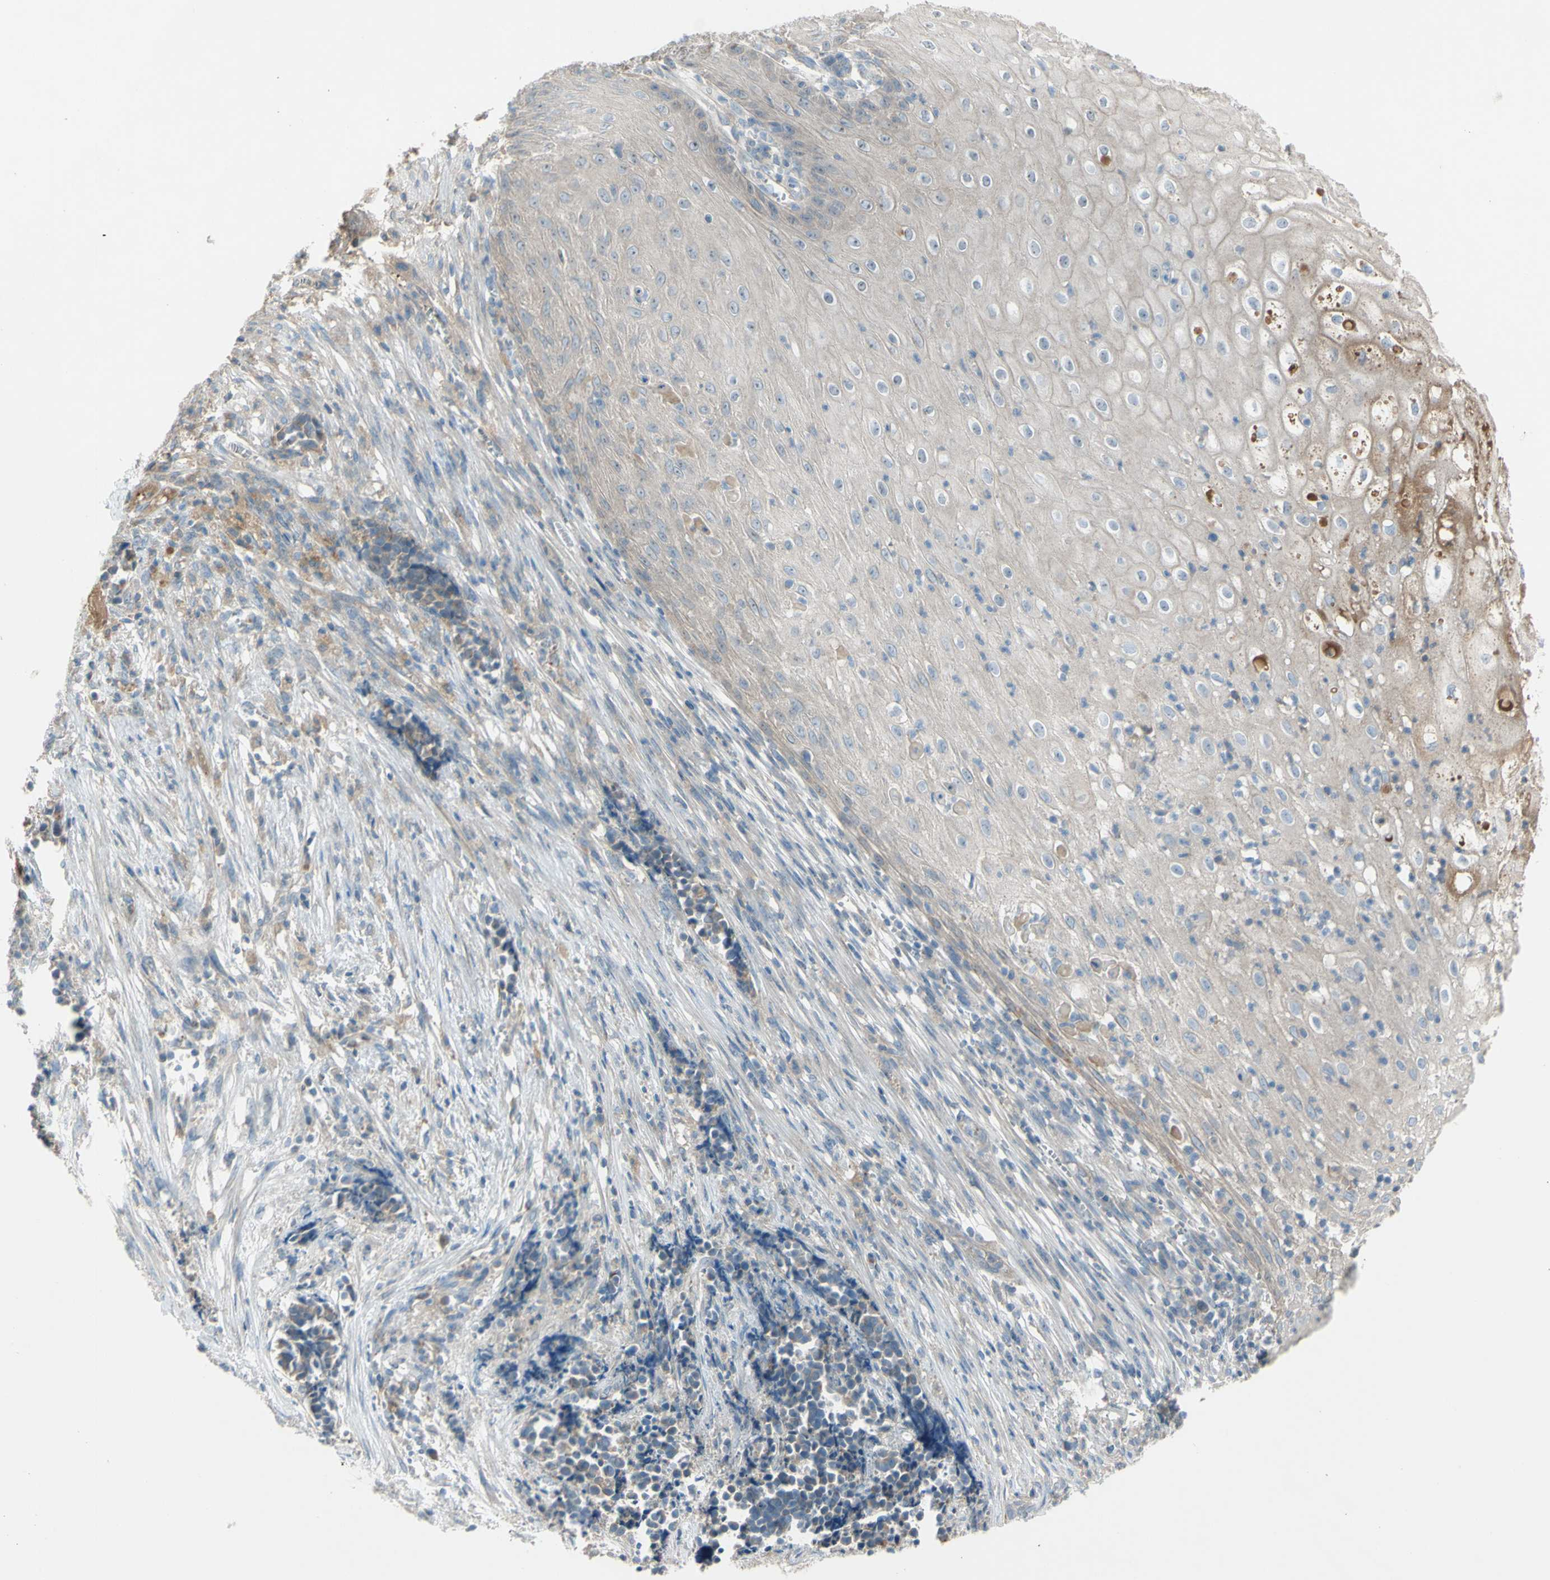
{"staining": {"intensity": "weak", "quantity": "<25%", "location": "cytoplasmic/membranous"}, "tissue": "cervical cancer", "cell_type": "Tumor cells", "image_type": "cancer", "snomed": [{"axis": "morphology", "description": "Normal tissue, NOS"}, {"axis": "morphology", "description": "Squamous cell carcinoma, NOS"}, {"axis": "topography", "description": "Cervix"}], "caption": "Tumor cells are negative for brown protein staining in cervical cancer.", "gene": "ATRN", "patient": {"sex": "female", "age": 35}}